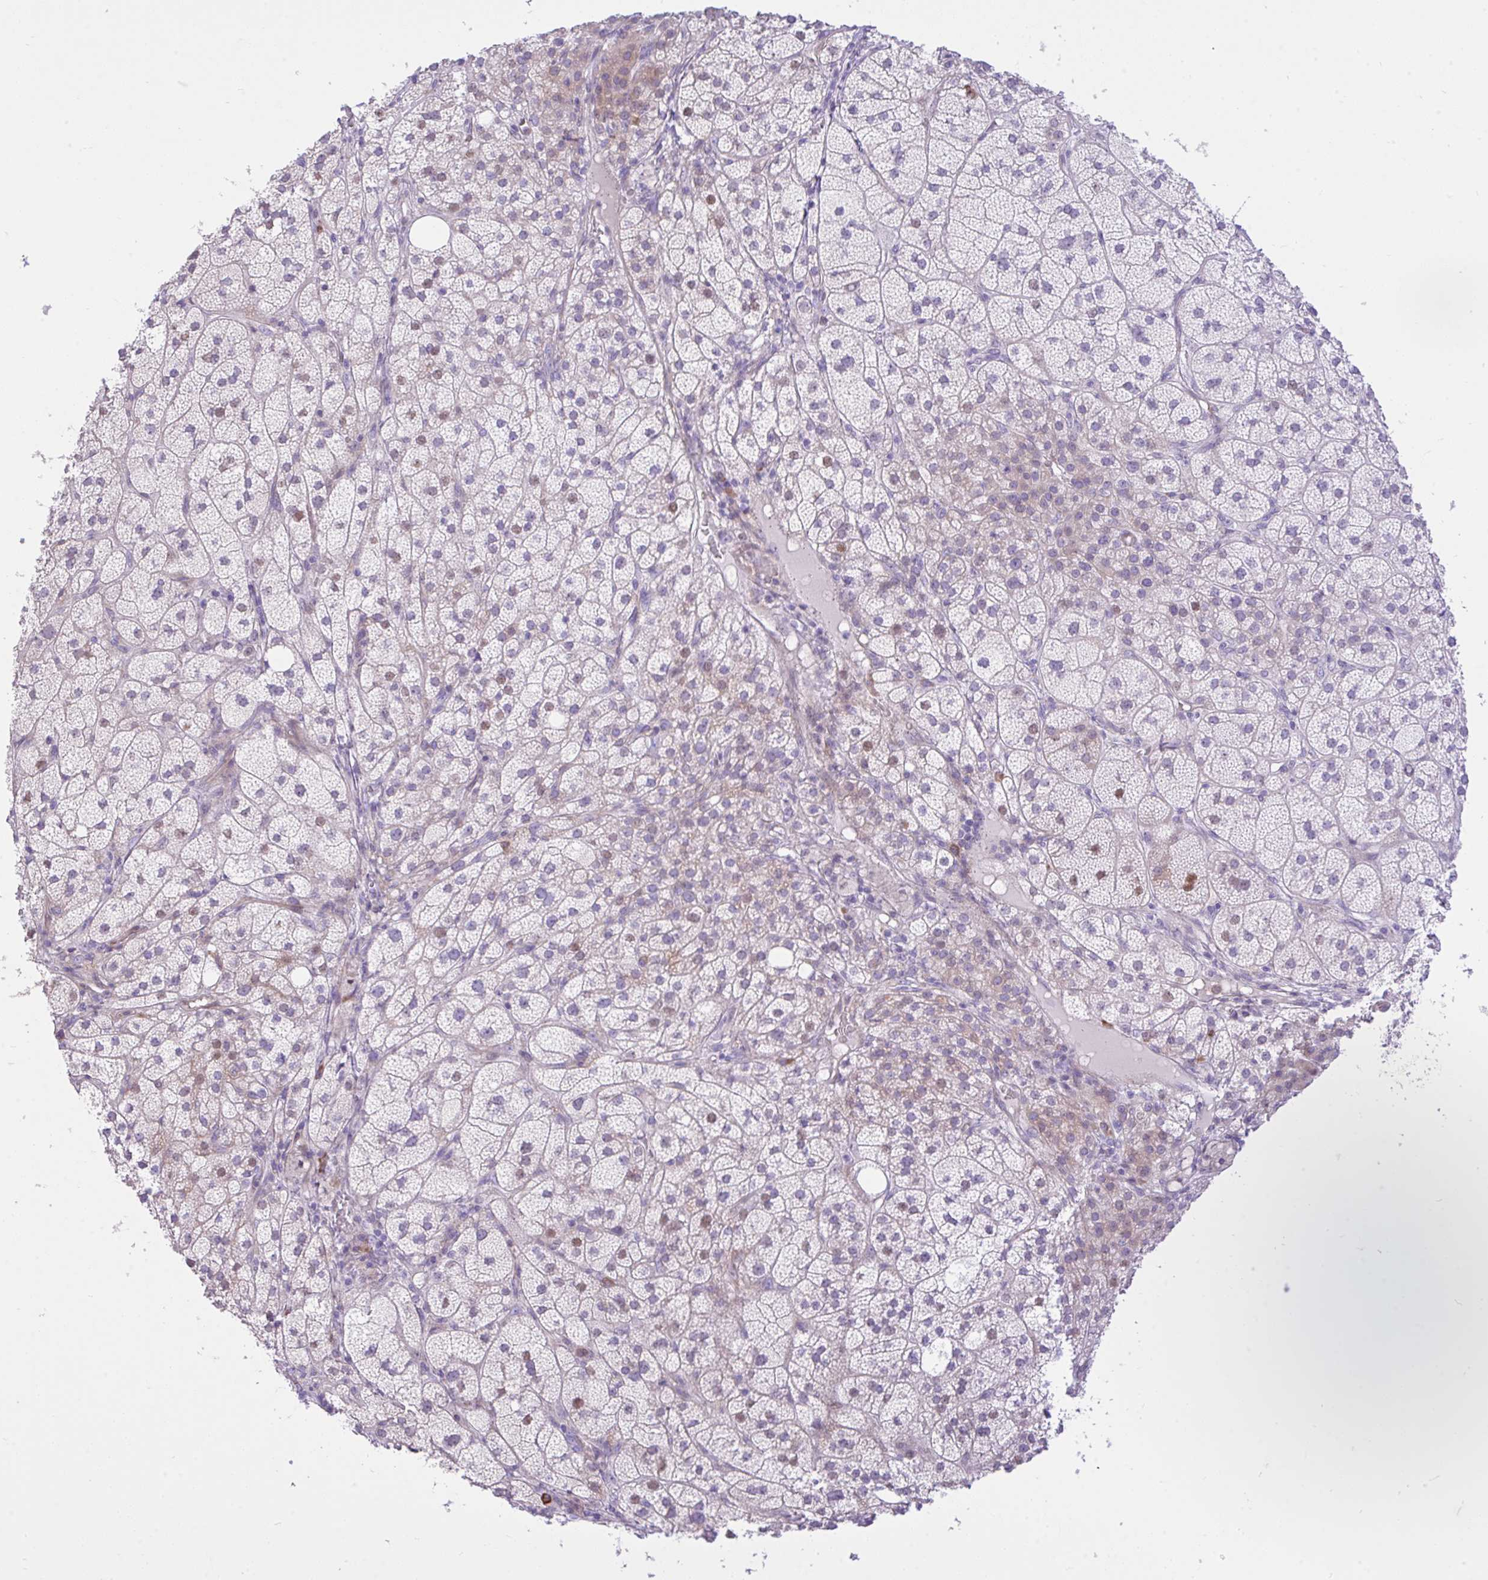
{"staining": {"intensity": "moderate", "quantity": "<25%", "location": "cytoplasmic/membranous"}, "tissue": "adrenal gland", "cell_type": "Glandular cells", "image_type": "normal", "snomed": [{"axis": "morphology", "description": "Normal tissue, NOS"}, {"axis": "topography", "description": "Adrenal gland"}], "caption": "This is a micrograph of immunohistochemistry (IHC) staining of normal adrenal gland, which shows moderate staining in the cytoplasmic/membranous of glandular cells.", "gene": "EEF1A1", "patient": {"sex": "female", "age": 60}}